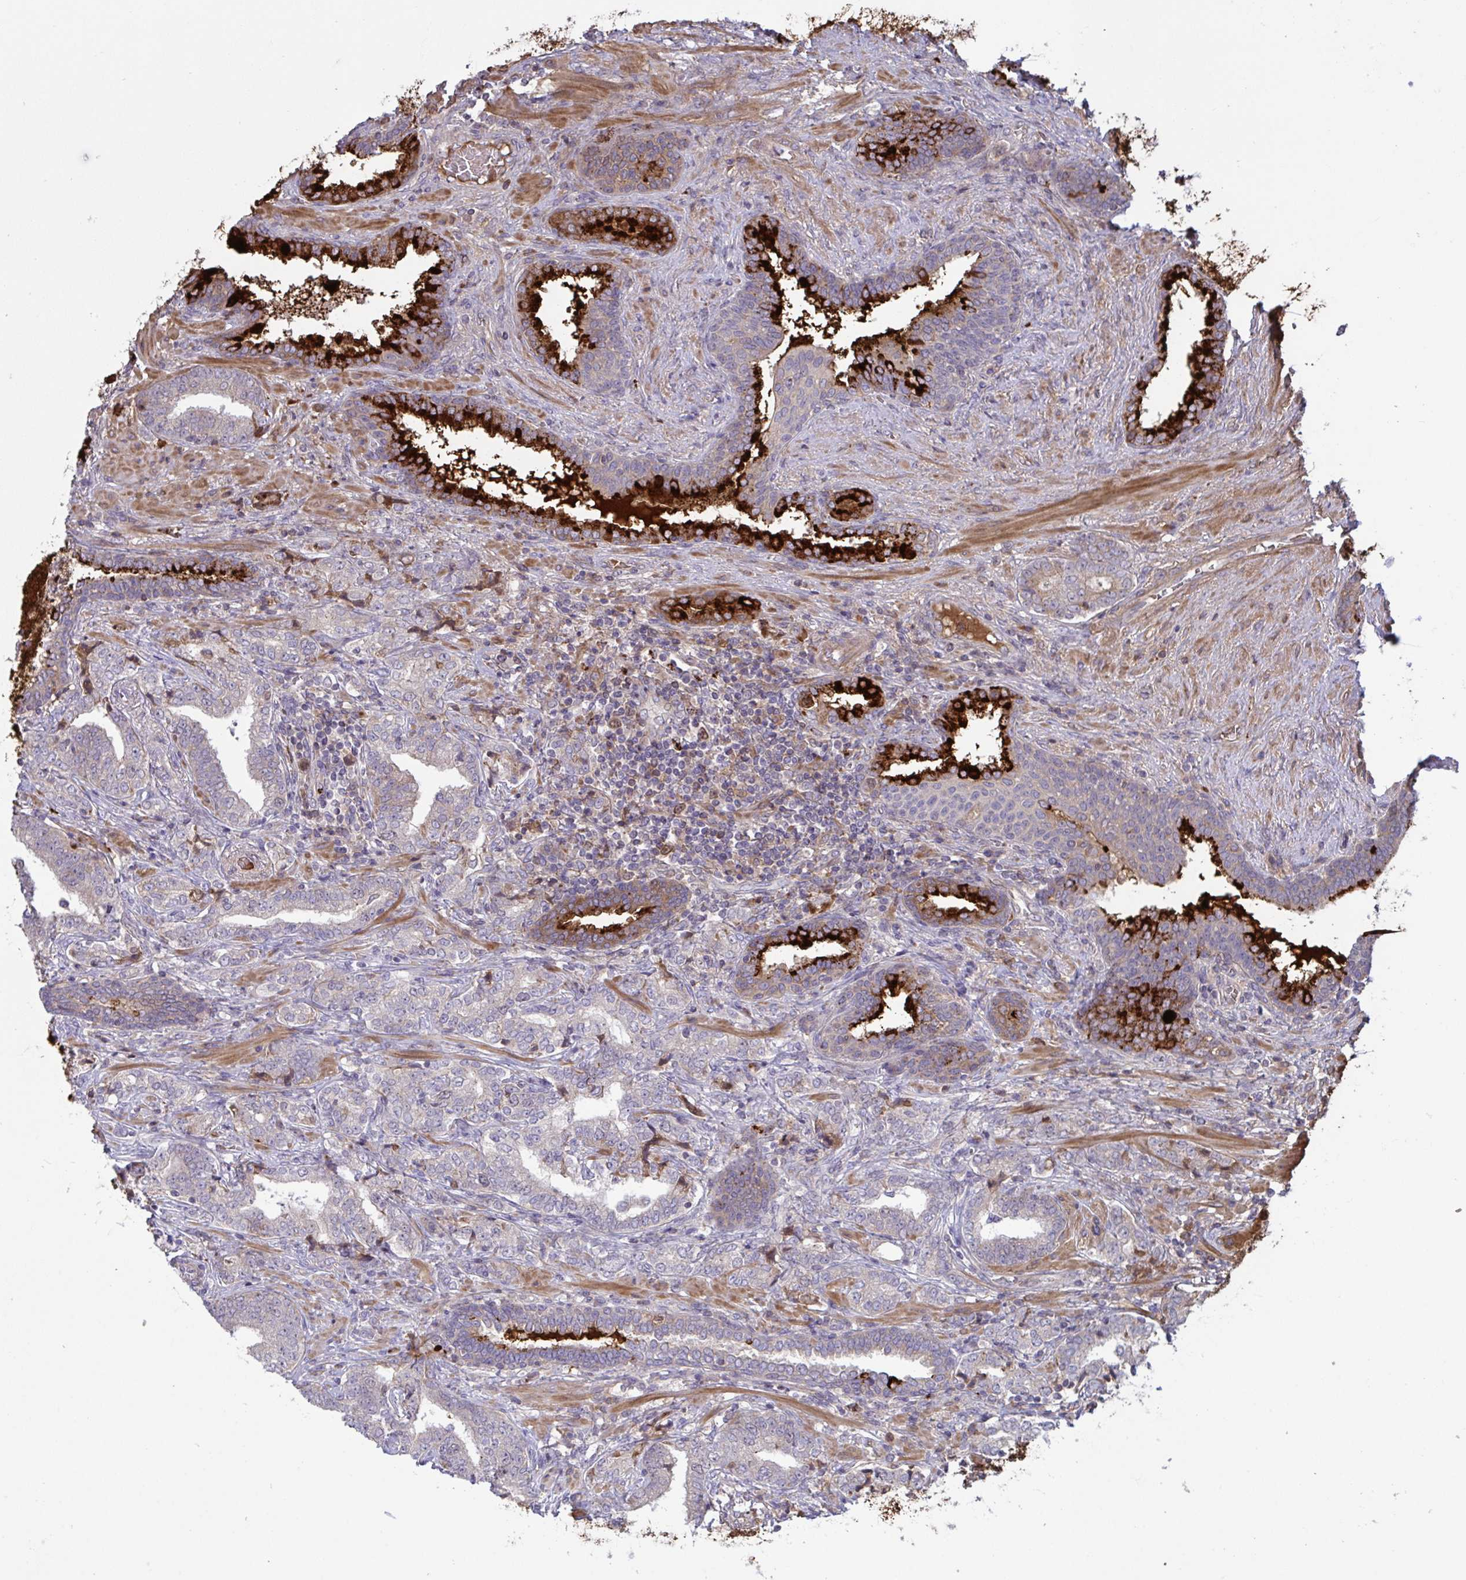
{"staining": {"intensity": "negative", "quantity": "none", "location": "none"}, "tissue": "prostate cancer", "cell_type": "Tumor cells", "image_type": "cancer", "snomed": [{"axis": "morphology", "description": "Adenocarcinoma, High grade"}, {"axis": "topography", "description": "Prostate"}], "caption": "High power microscopy photomicrograph of an immunohistochemistry (IHC) photomicrograph of prostate adenocarcinoma (high-grade), revealing no significant staining in tumor cells.", "gene": "IL1R1", "patient": {"sex": "male", "age": 72}}